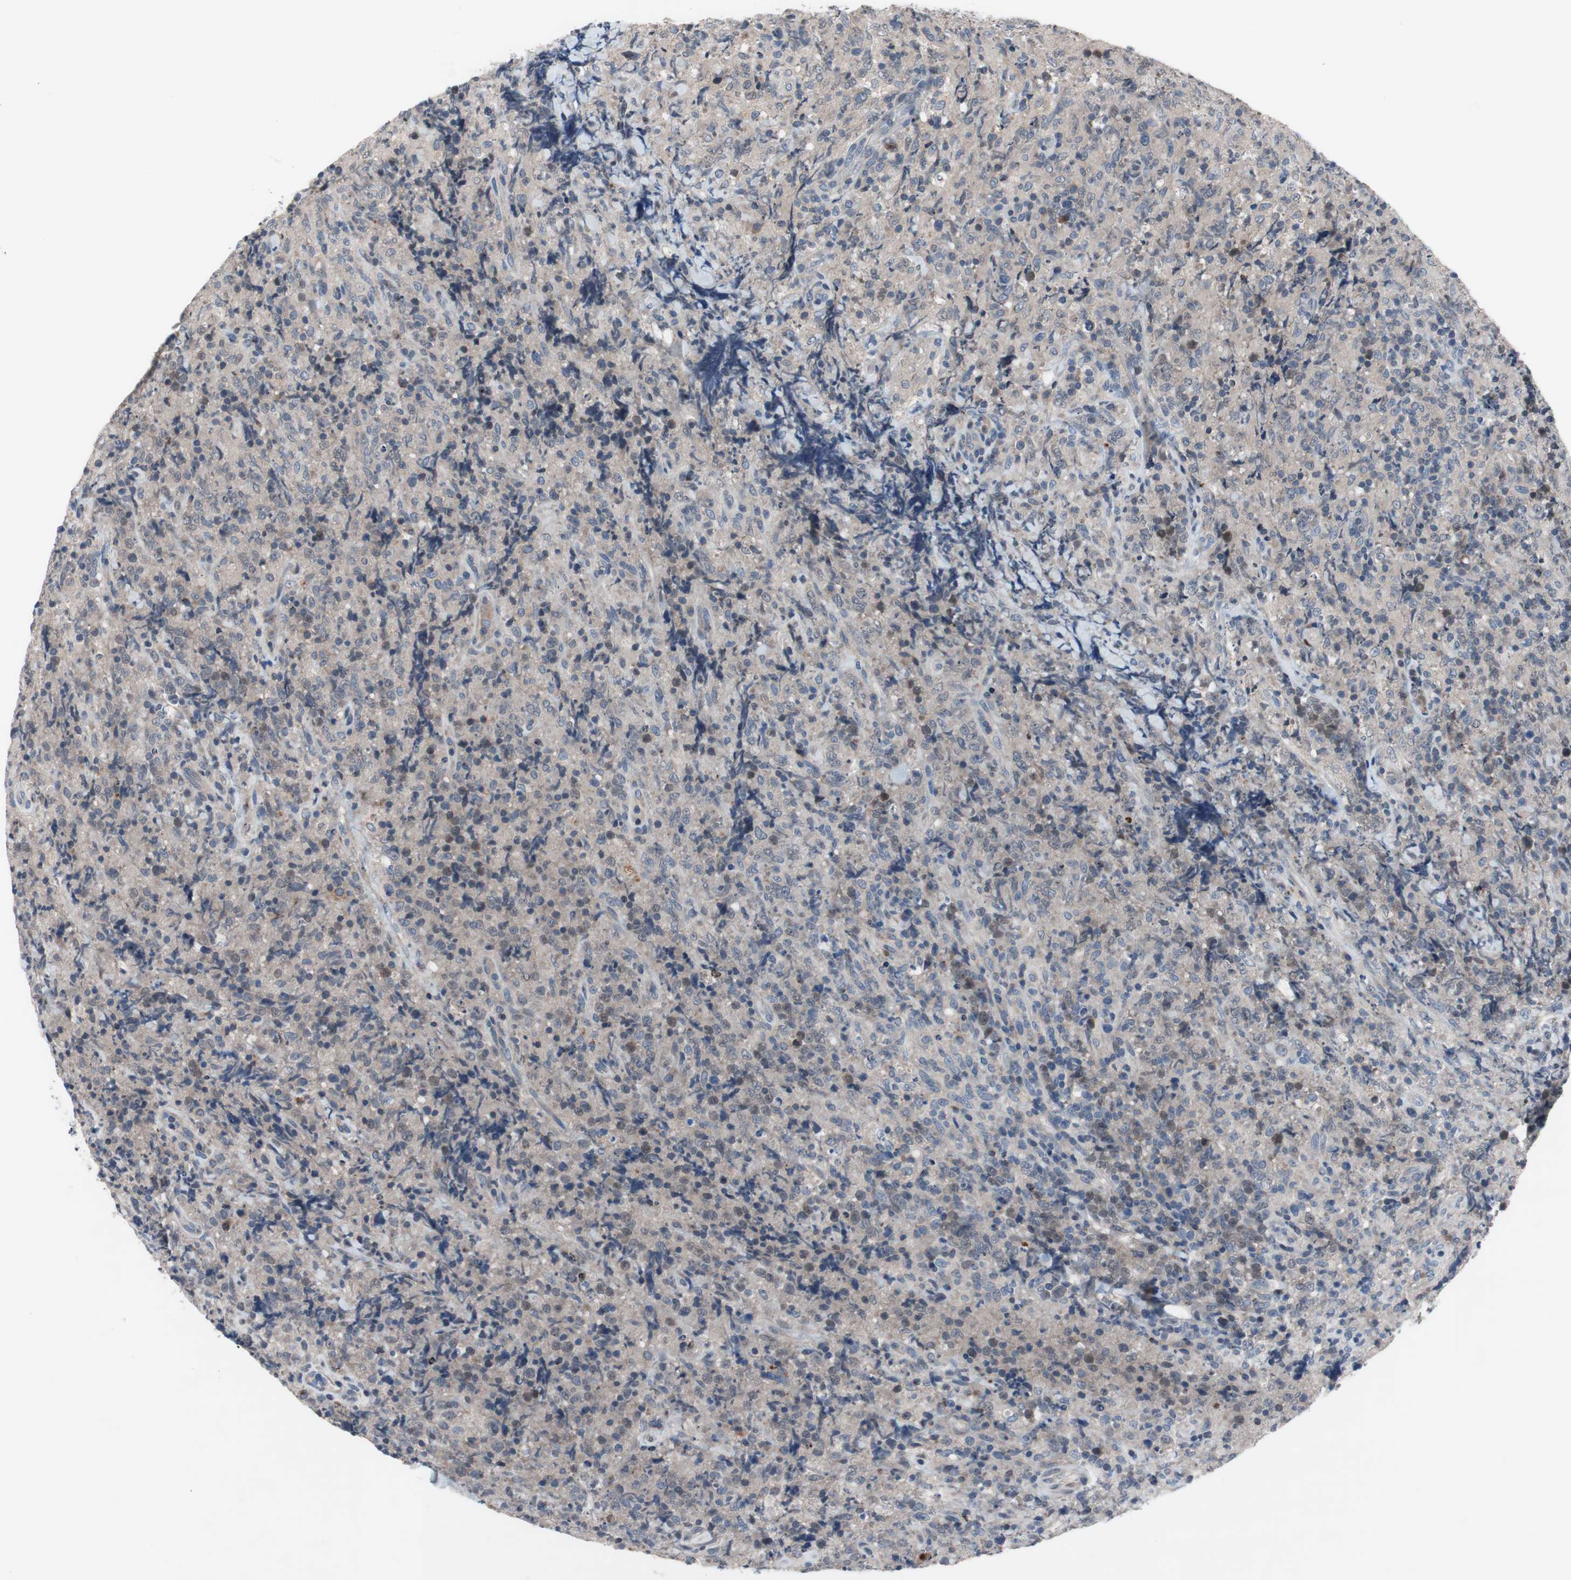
{"staining": {"intensity": "weak", "quantity": "<25%", "location": "cytoplasmic/membranous"}, "tissue": "lymphoma", "cell_type": "Tumor cells", "image_type": "cancer", "snomed": [{"axis": "morphology", "description": "Malignant lymphoma, non-Hodgkin's type, High grade"}, {"axis": "topography", "description": "Tonsil"}], "caption": "Immunohistochemical staining of human malignant lymphoma, non-Hodgkin's type (high-grade) shows no significant staining in tumor cells.", "gene": "MUTYH", "patient": {"sex": "female", "age": 36}}